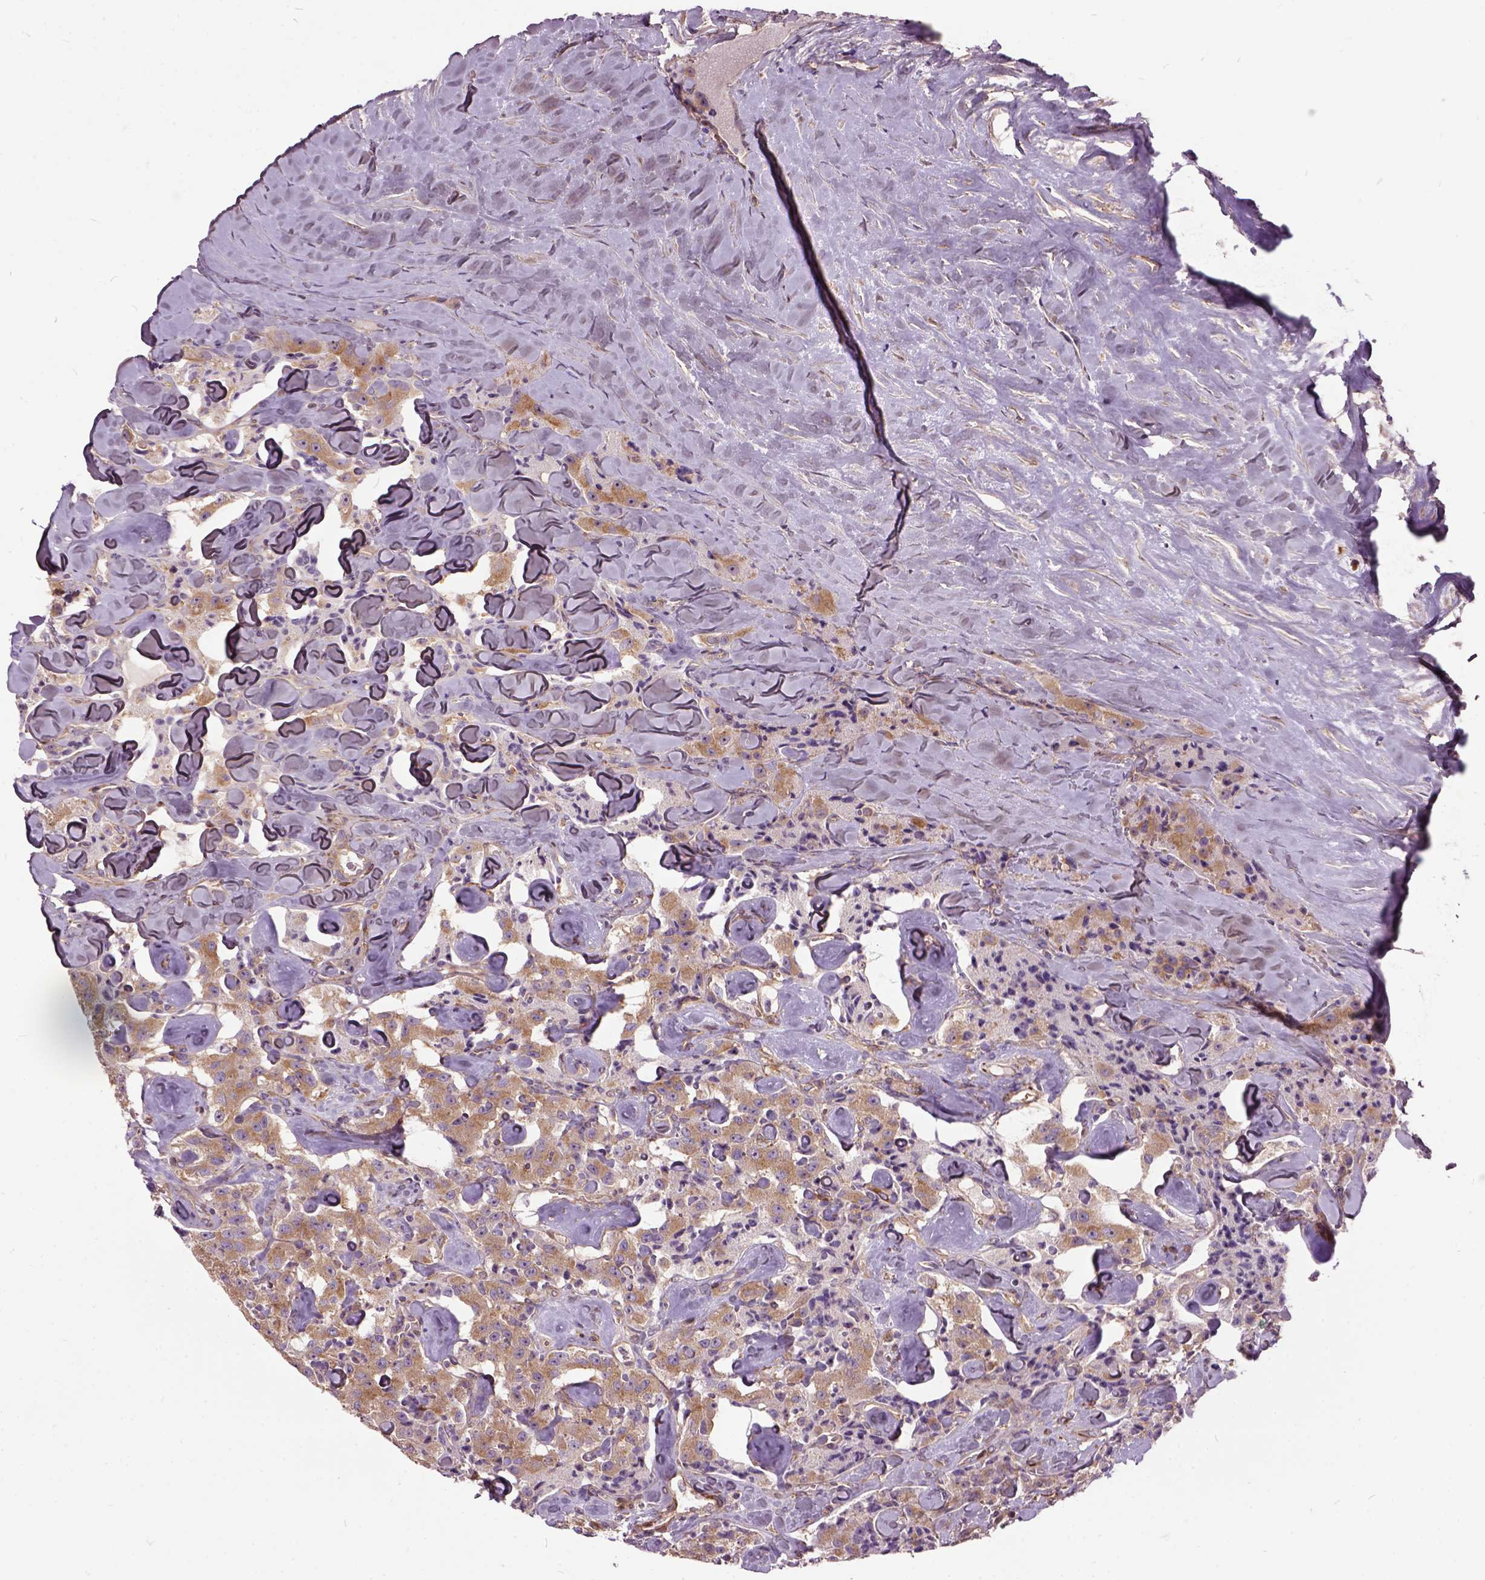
{"staining": {"intensity": "moderate", "quantity": ">75%", "location": "cytoplasmic/membranous"}, "tissue": "carcinoid", "cell_type": "Tumor cells", "image_type": "cancer", "snomed": [{"axis": "morphology", "description": "Carcinoid, malignant, NOS"}, {"axis": "topography", "description": "Pancreas"}], "caption": "There is medium levels of moderate cytoplasmic/membranous positivity in tumor cells of malignant carcinoid, as demonstrated by immunohistochemical staining (brown color).", "gene": "MAPT", "patient": {"sex": "male", "age": 41}}